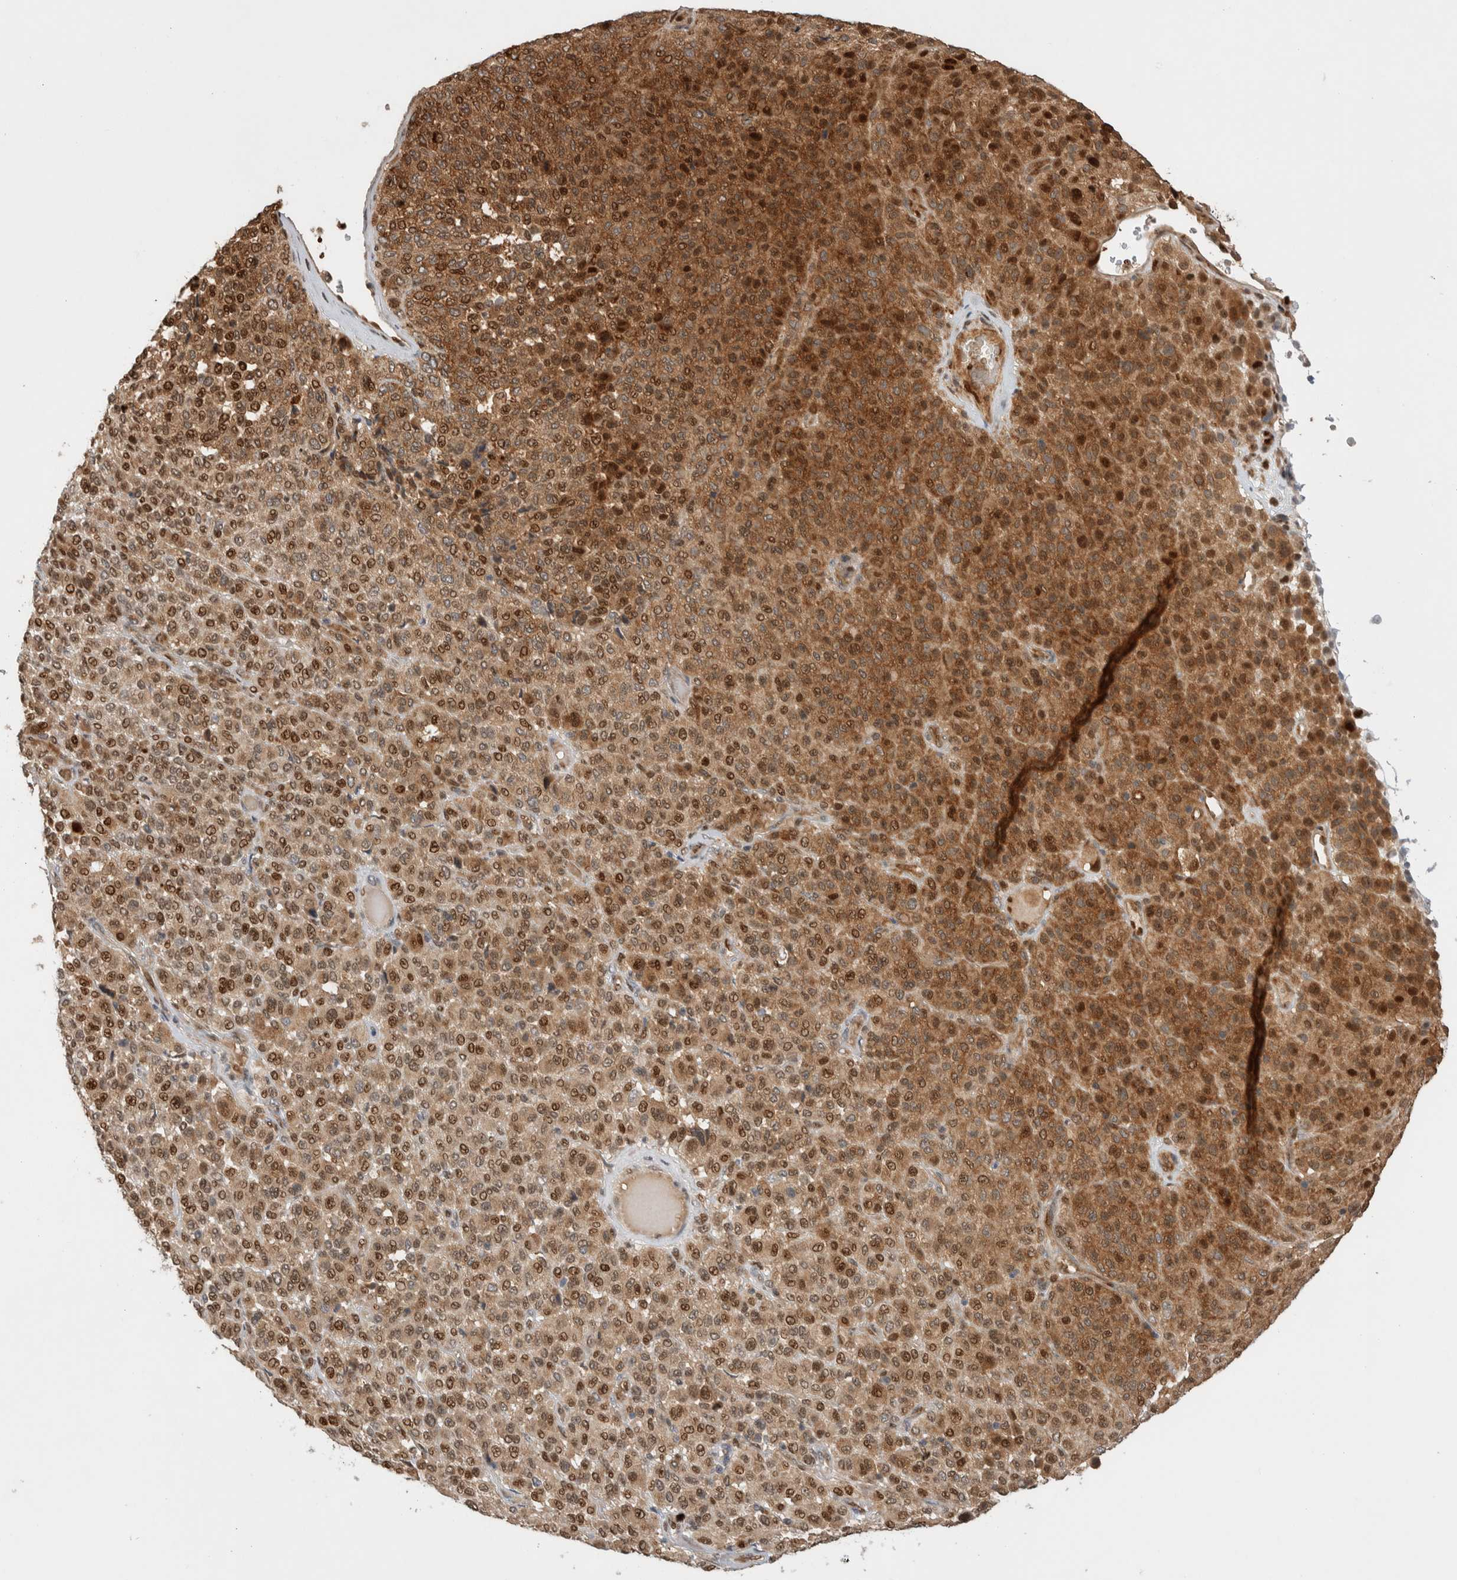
{"staining": {"intensity": "moderate", "quantity": ">75%", "location": "cytoplasmic/membranous,nuclear"}, "tissue": "melanoma", "cell_type": "Tumor cells", "image_type": "cancer", "snomed": [{"axis": "morphology", "description": "Malignant melanoma, Metastatic site"}, {"axis": "topography", "description": "Pancreas"}], "caption": "DAB (3,3'-diaminobenzidine) immunohistochemical staining of malignant melanoma (metastatic site) shows moderate cytoplasmic/membranous and nuclear protein expression in about >75% of tumor cells. The protein of interest is shown in brown color, while the nuclei are stained blue.", "gene": "OTUD6B", "patient": {"sex": "female", "age": 30}}